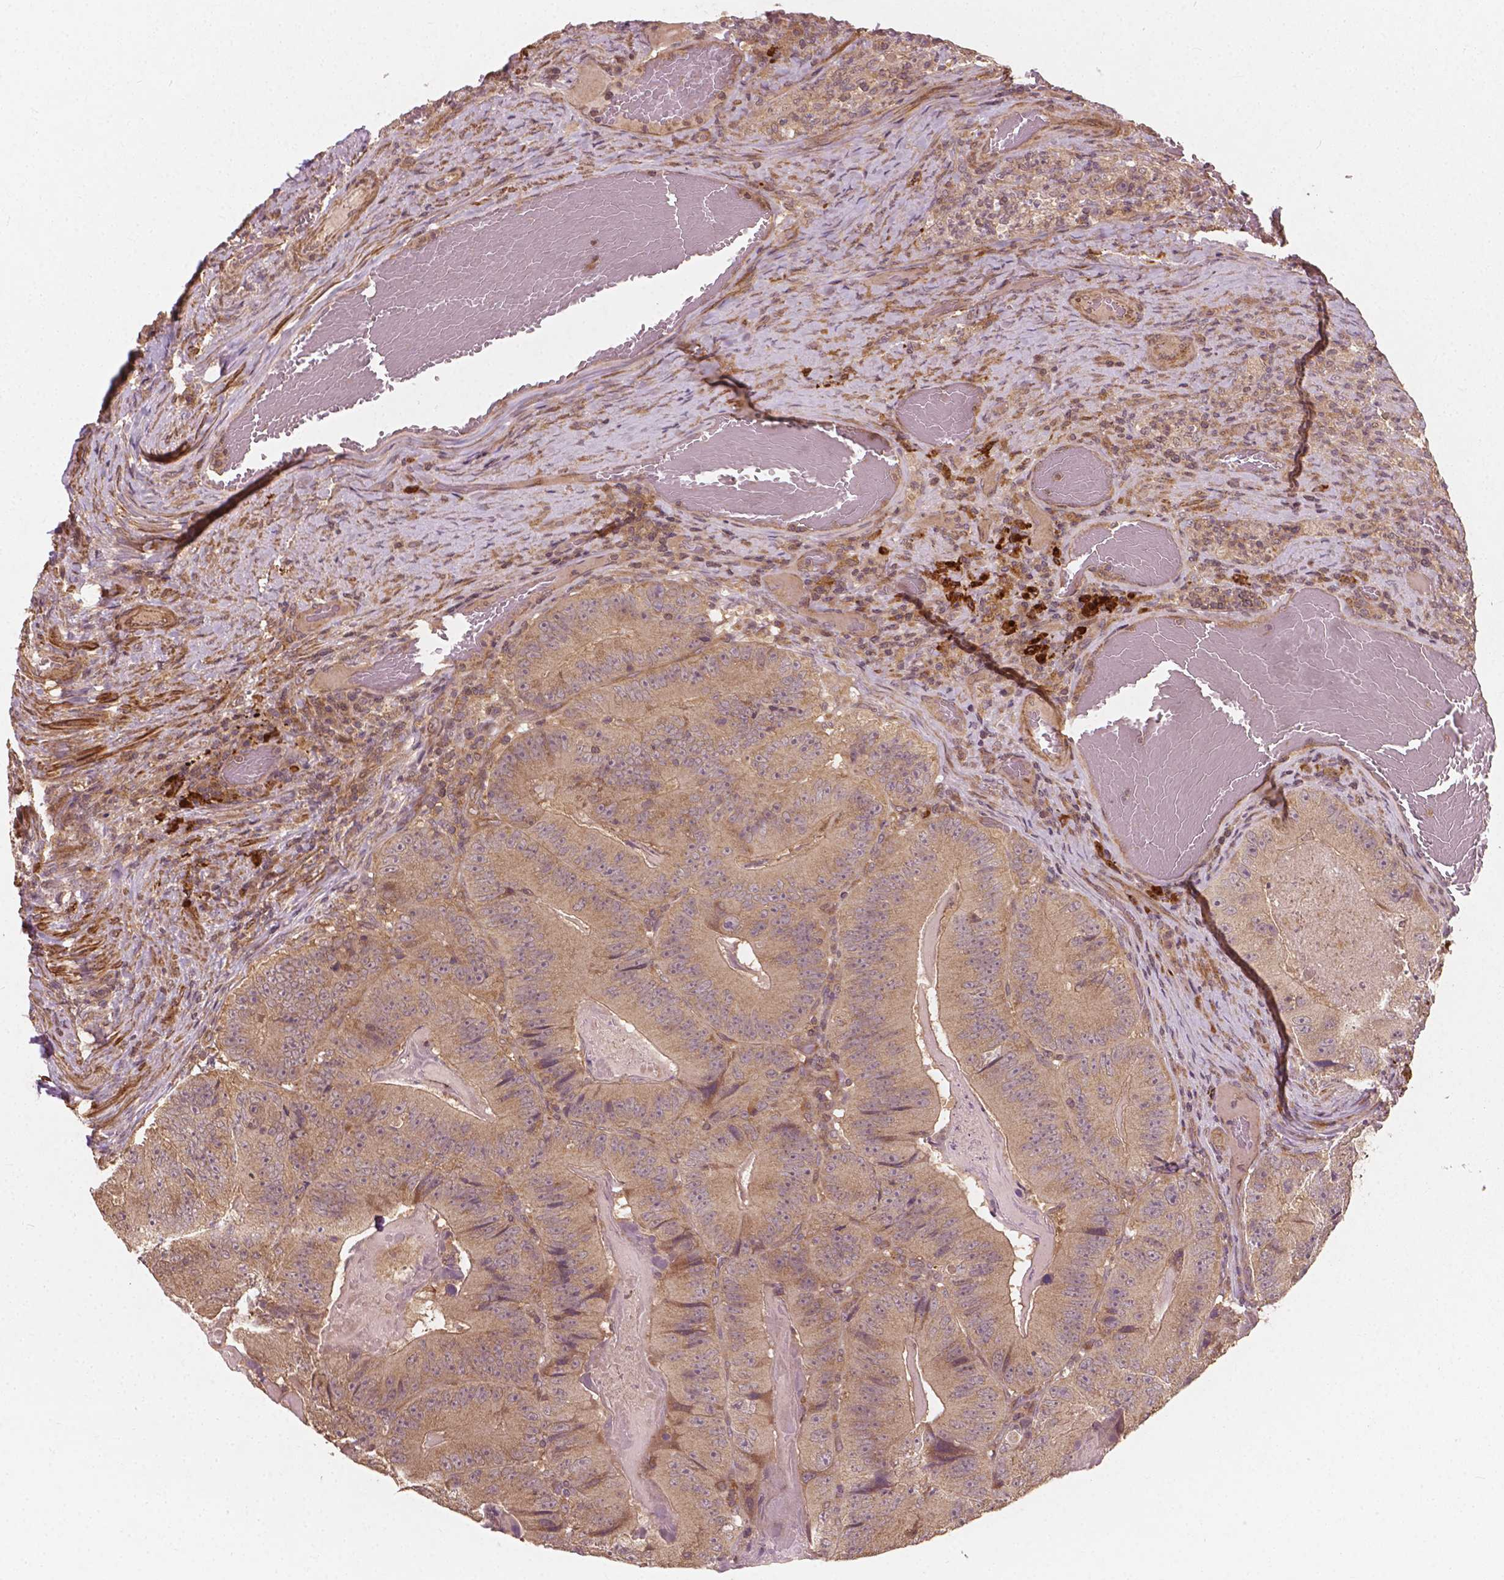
{"staining": {"intensity": "weak", "quantity": ">75%", "location": "cytoplasmic/membranous"}, "tissue": "colorectal cancer", "cell_type": "Tumor cells", "image_type": "cancer", "snomed": [{"axis": "morphology", "description": "Adenocarcinoma, NOS"}, {"axis": "topography", "description": "Colon"}], "caption": "Immunohistochemistry photomicrograph of neoplastic tissue: human colorectal cancer stained using immunohistochemistry (IHC) shows low levels of weak protein expression localized specifically in the cytoplasmic/membranous of tumor cells, appearing as a cytoplasmic/membranous brown color.", "gene": "CYFIP2", "patient": {"sex": "female", "age": 86}}